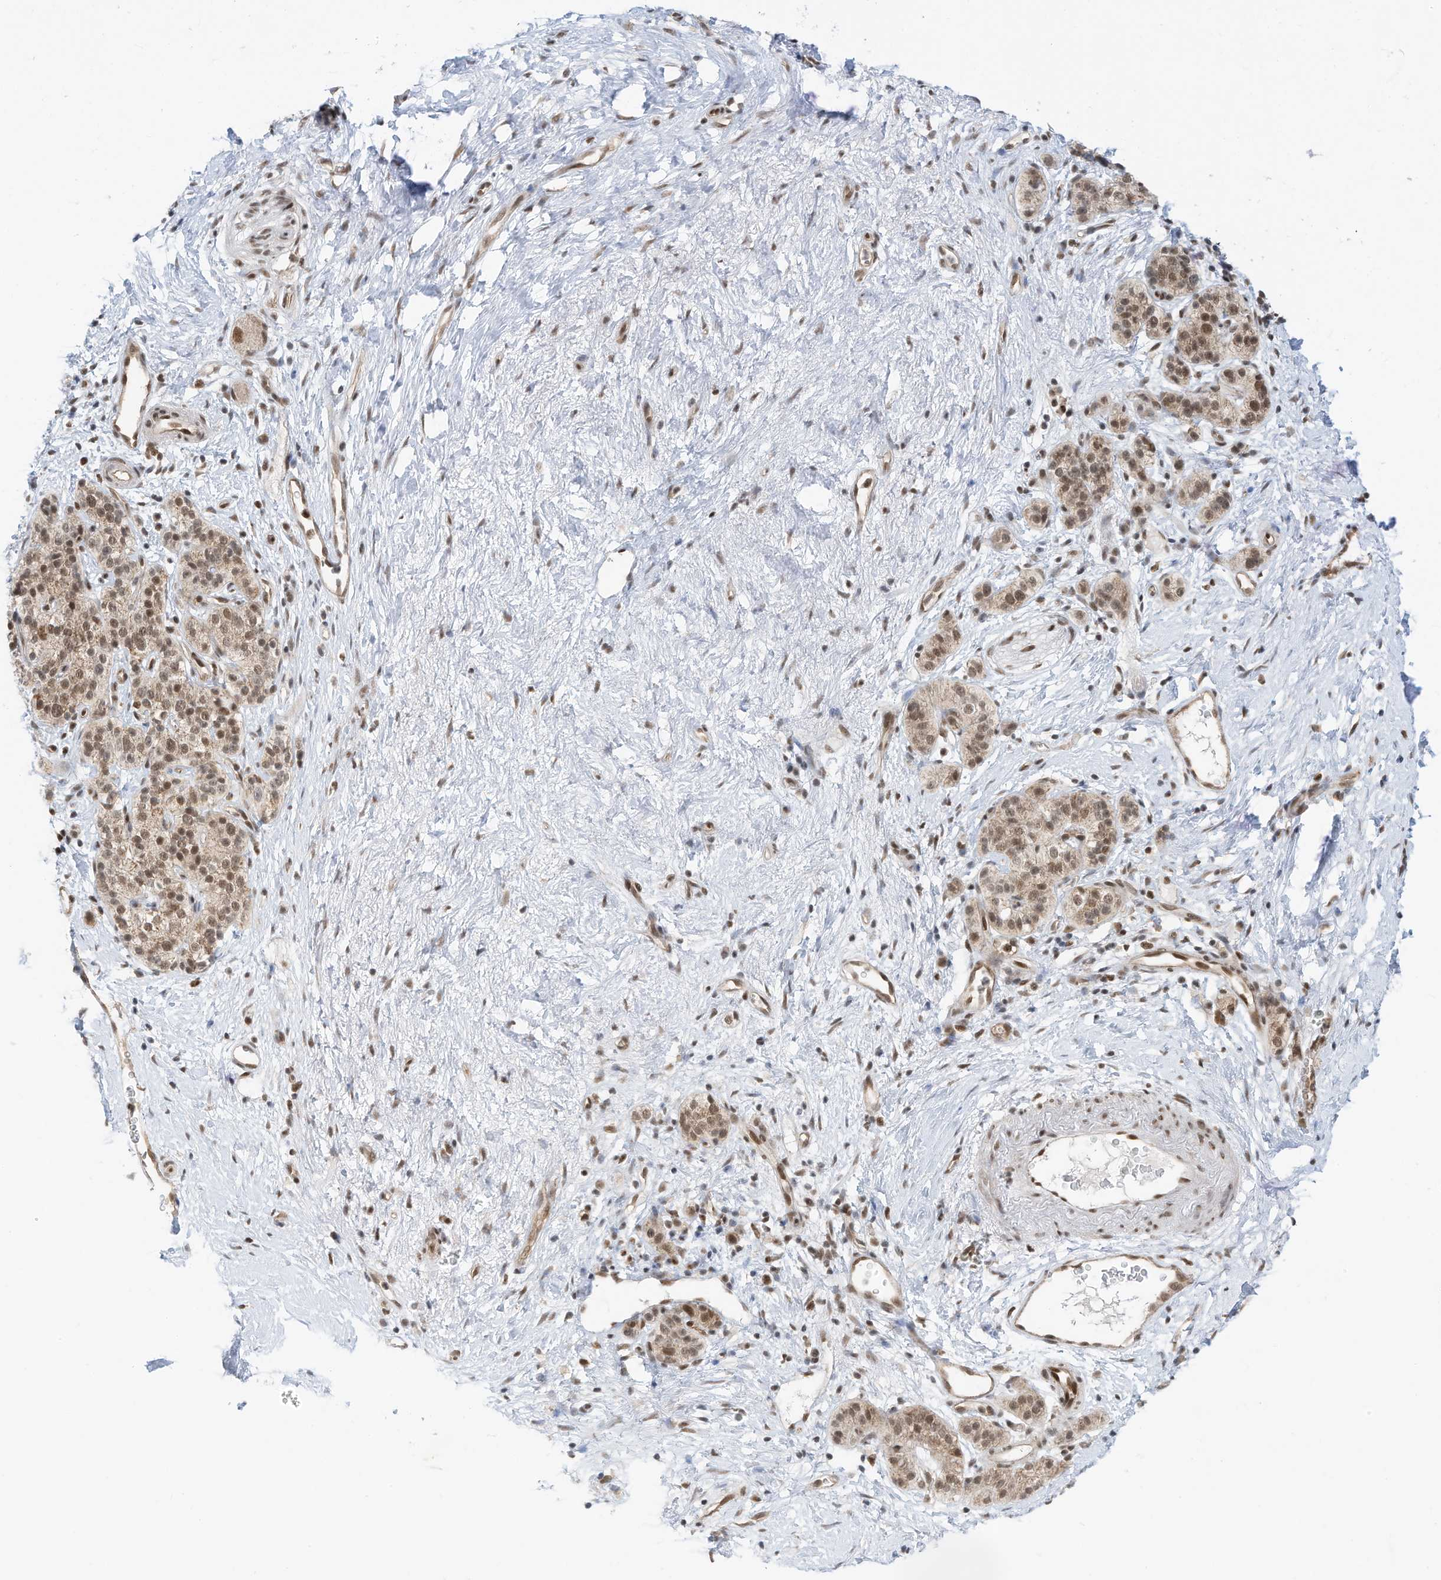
{"staining": {"intensity": "weak", "quantity": ">75%", "location": "cytoplasmic/membranous"}, "tissue": "pancreatic cancer", "cell_type": "Tumor cells", "image_type": "cancer", "snomed": [{"axis": "morphology", "description": "Adenocarcinoma, NOS"}, {"axis": "topography", "description": "Pancreas"}], "caption": "An immunohistochemistry (IHC) histopathology image of tumor tissue is shown. Protein staining in brown shows weak cytoplasmic/membranous positivity in pancreatic adenocarcinoma within tumor cells. The protein is stained brown, and the nuclei are stained in blue (DAB IHC with brightfield microscopy, high magnification).", "gene": "AURKAIP1", "patient": {"sex": "male", "age": 50}}